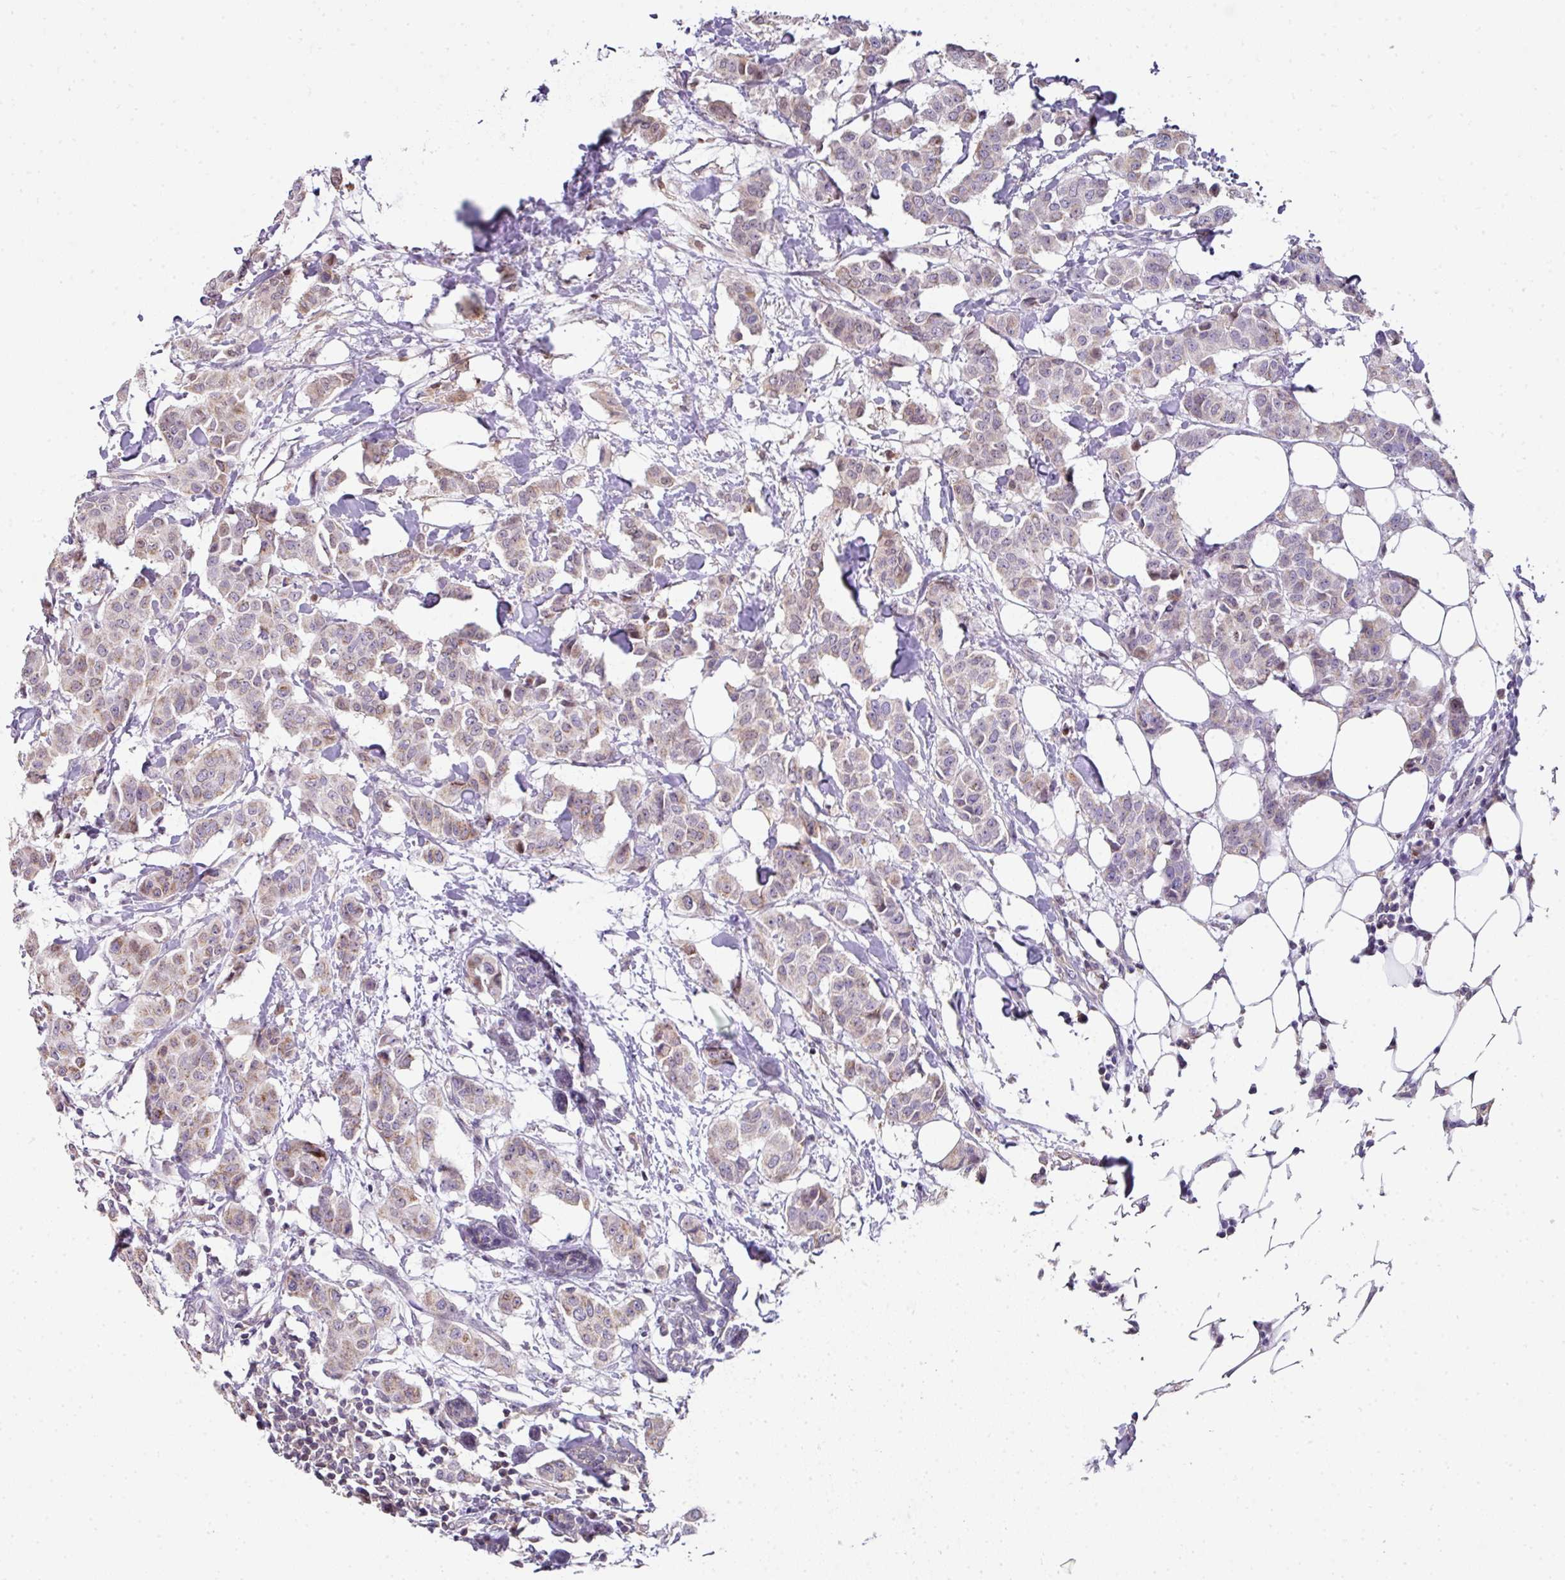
{"staining": {"intensity": "weak", "quantity": "25%-75%", "location": "cytoplasmic/membranous"}, "tissue": "breast cancer", "cell_type": "Tumor cells", "image_type": "cancer", "snomed": [{"axis": "morphology", "description": "Duct carcinoma"}, {"axis": "topography", "description": "Breast"}], "caption": "A micrograph showing weak cytoplasmic/membranous expression in approximately 25%-75% of tumor cells in breast cancer (invasive ductal carcinoma), as visualized by brown immunohistochemical staining.", "gene": "ANKRD18A", "patient": {"sex": "female", "age": 40}}